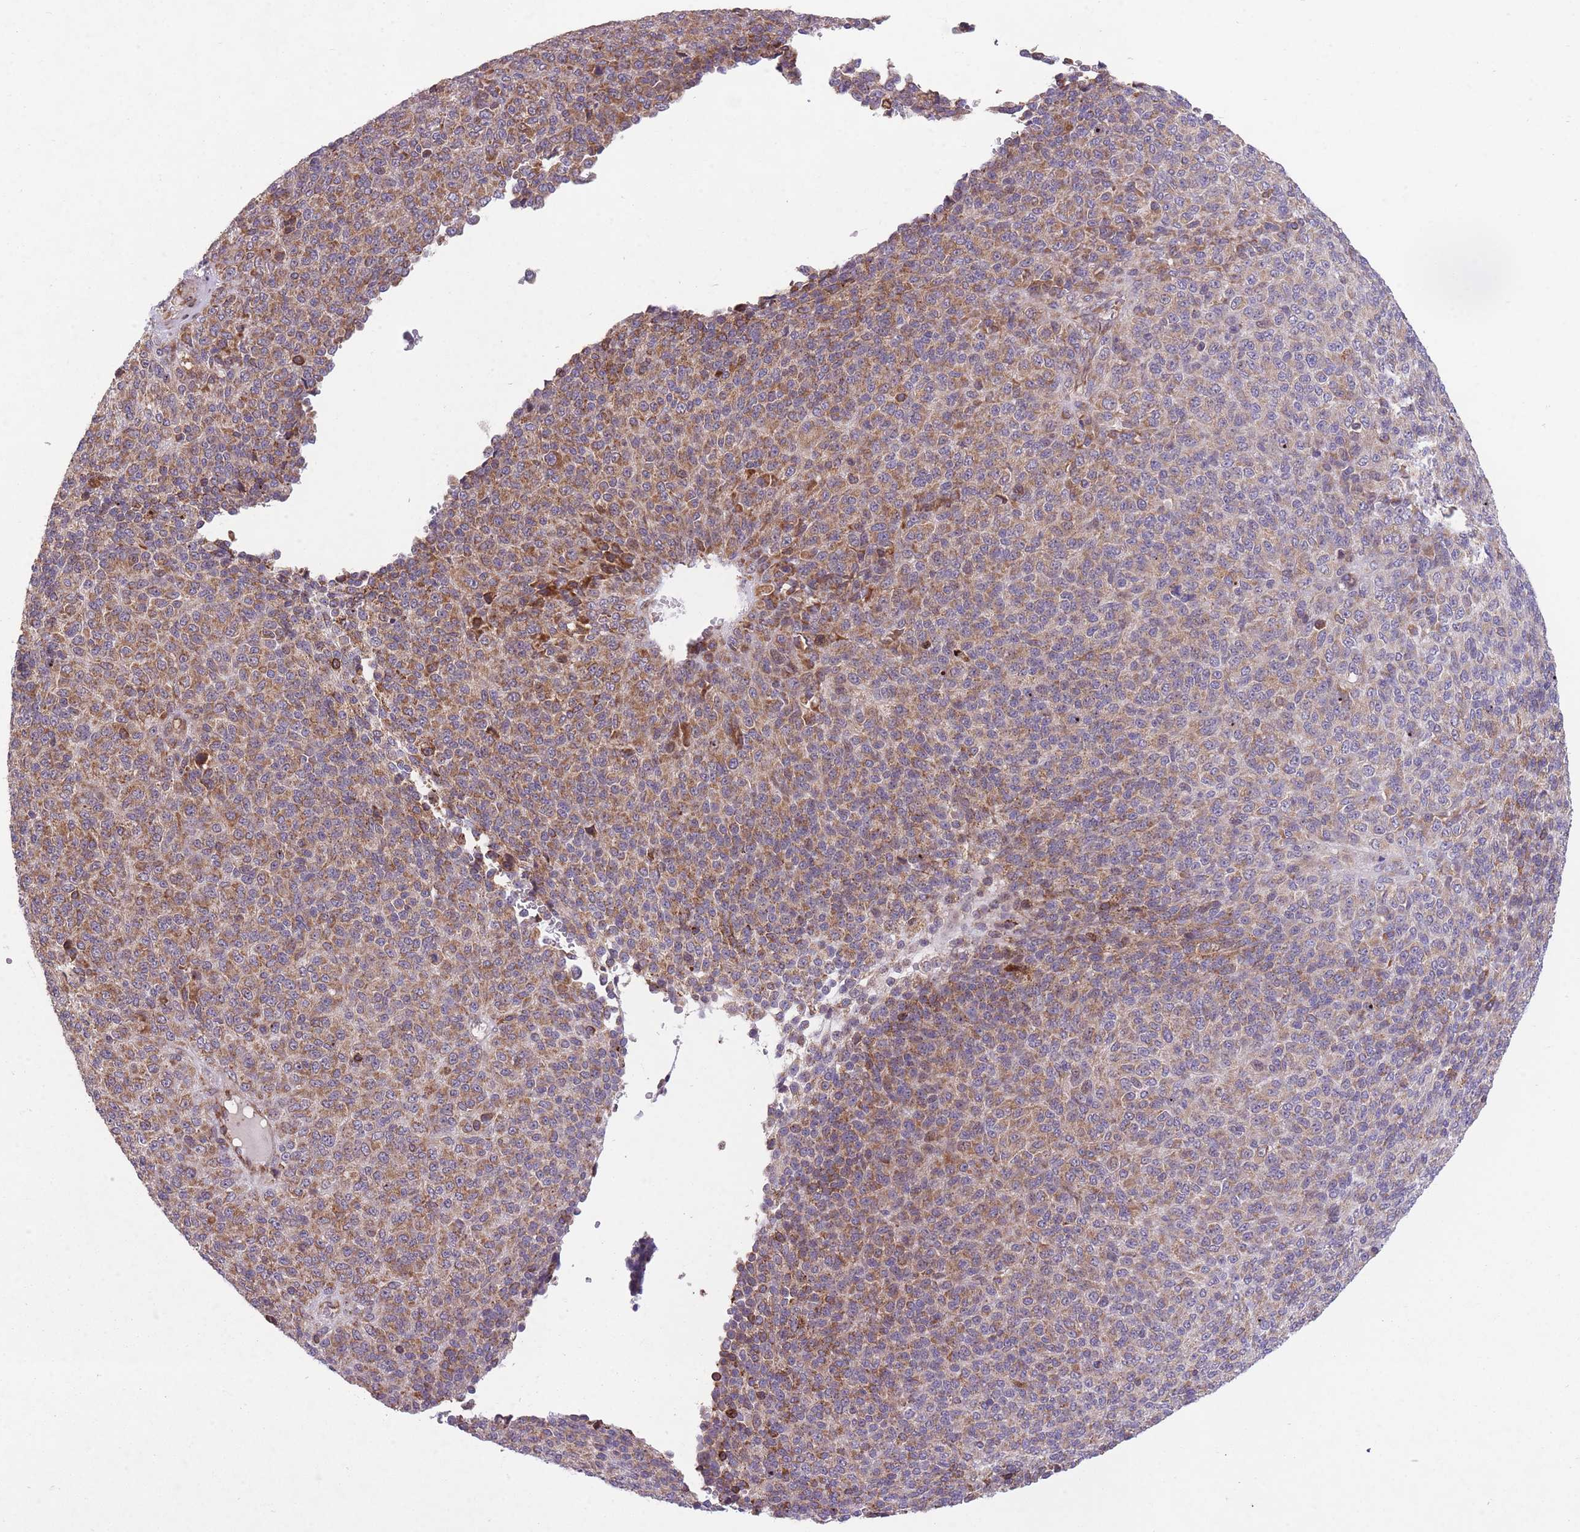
{"staining": {"intensity": "moderate", "quantity": "25%-75%", "location": "cytoplasmic/membranous"}, "tissue": "melanoma", "cell_type": "Tumor cells", "image_type": "cancer", "snomed": [{"axis": "morphology", "description": "Malignant melanoma, Metastatic site"}, {"axis": "topography", "description": "Brain"}], "caption": "An image of melanoma stained for a protein demonstrates moderate cytoplasmic/membranous brown staining in tumor cells. (brown staining indicates protein expression, while blue staining denotes nuclei).", "gene": "TTLL3", "patient": {"sex": "female", "age": 56}}